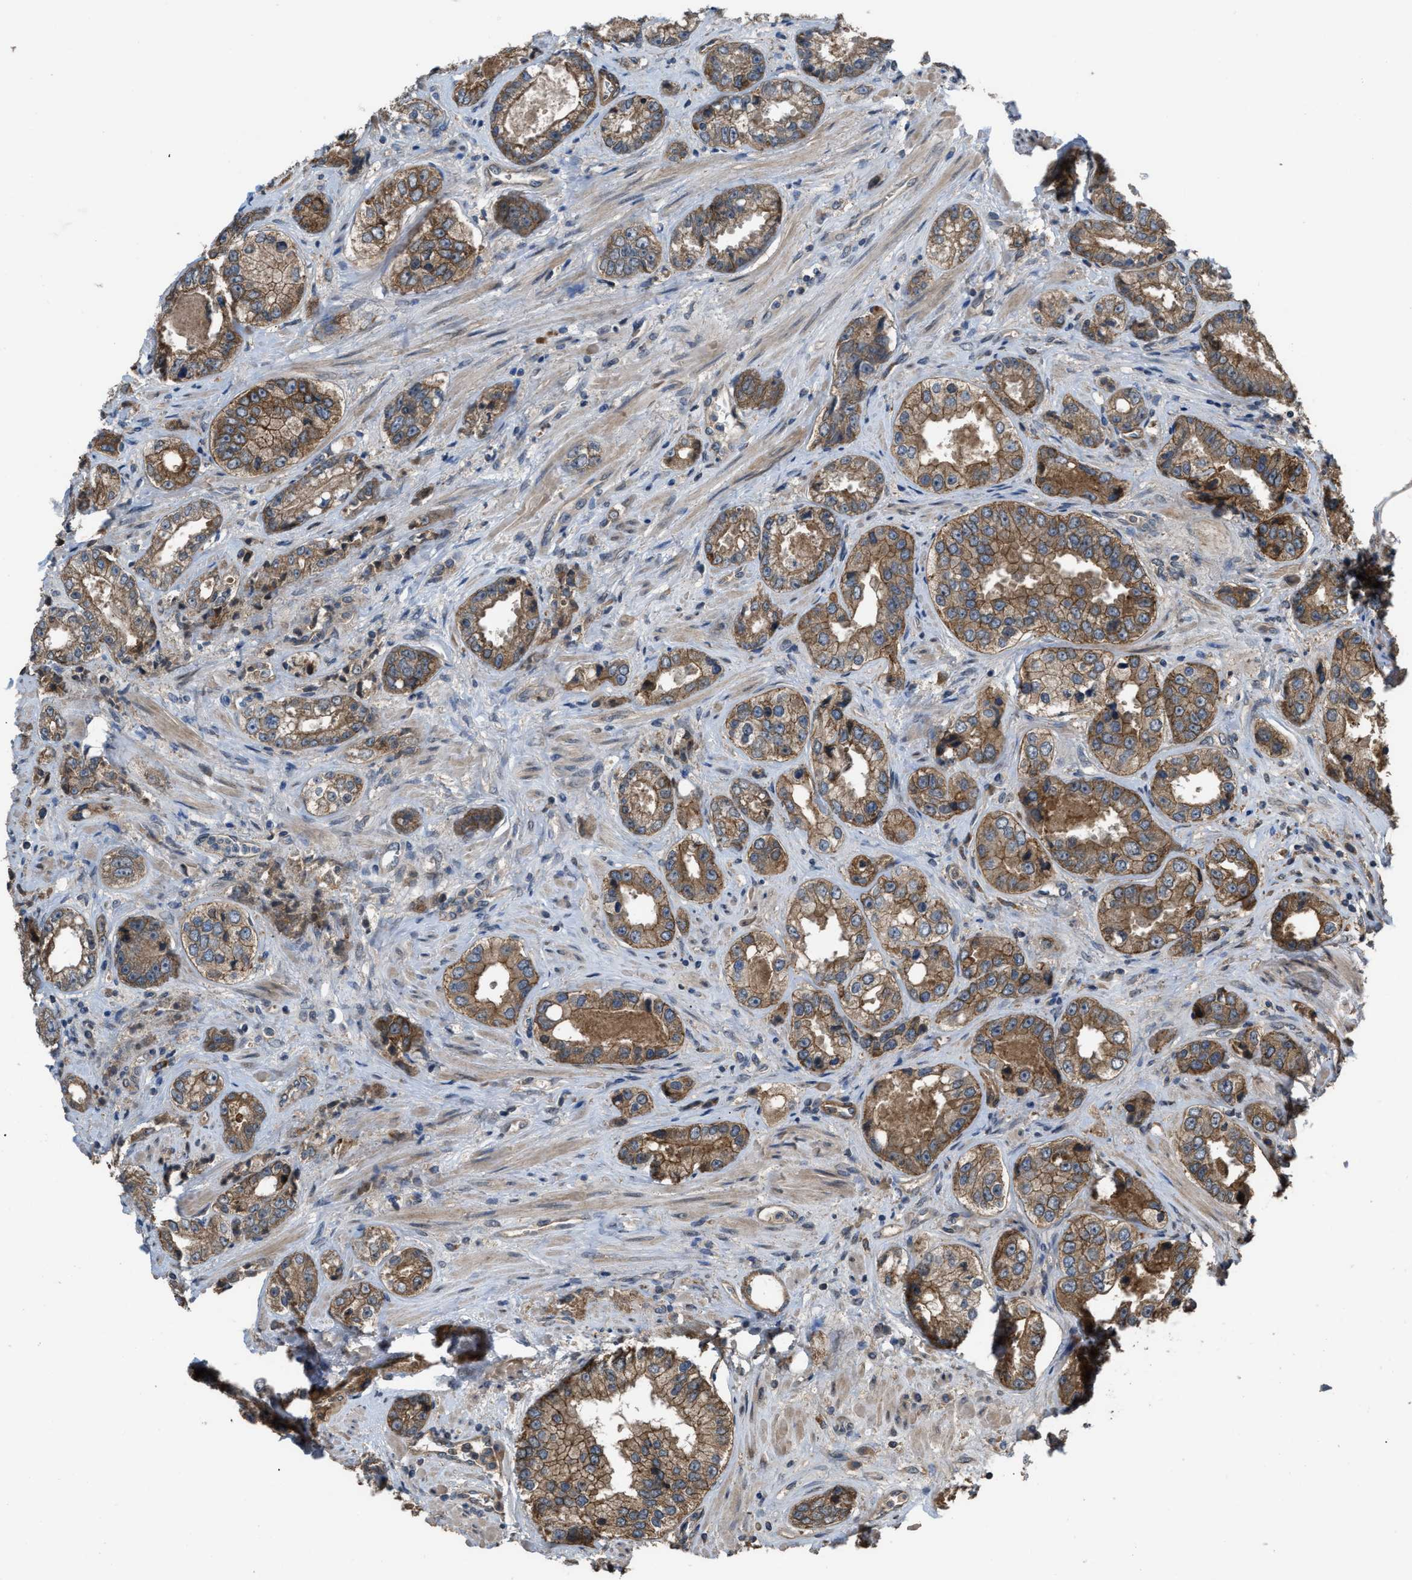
{"staining": {"intensity": "moderate", "quantity": ">75%", "location": "cytoplasmic/membranous"}, "tissue": "prostate cancer", "cell_type": "Tumor cells", "image_type": "cancer", "snomed": [{"axis": "morphology", "description": "Adenocarcinoma, High grade"}, {"axis": "topography", "description": "Prostate"}], "caption": "The photomicrograph exhibits immunohistochemical staining of prostate cancer (adenocarcinoma (high-grade)). There is moderate cytoplasmic/membranous positivity is present in approximately >75% of tumor cells.", "gene": "UTRN", "patient": {"sex": "male", "age": 61}}